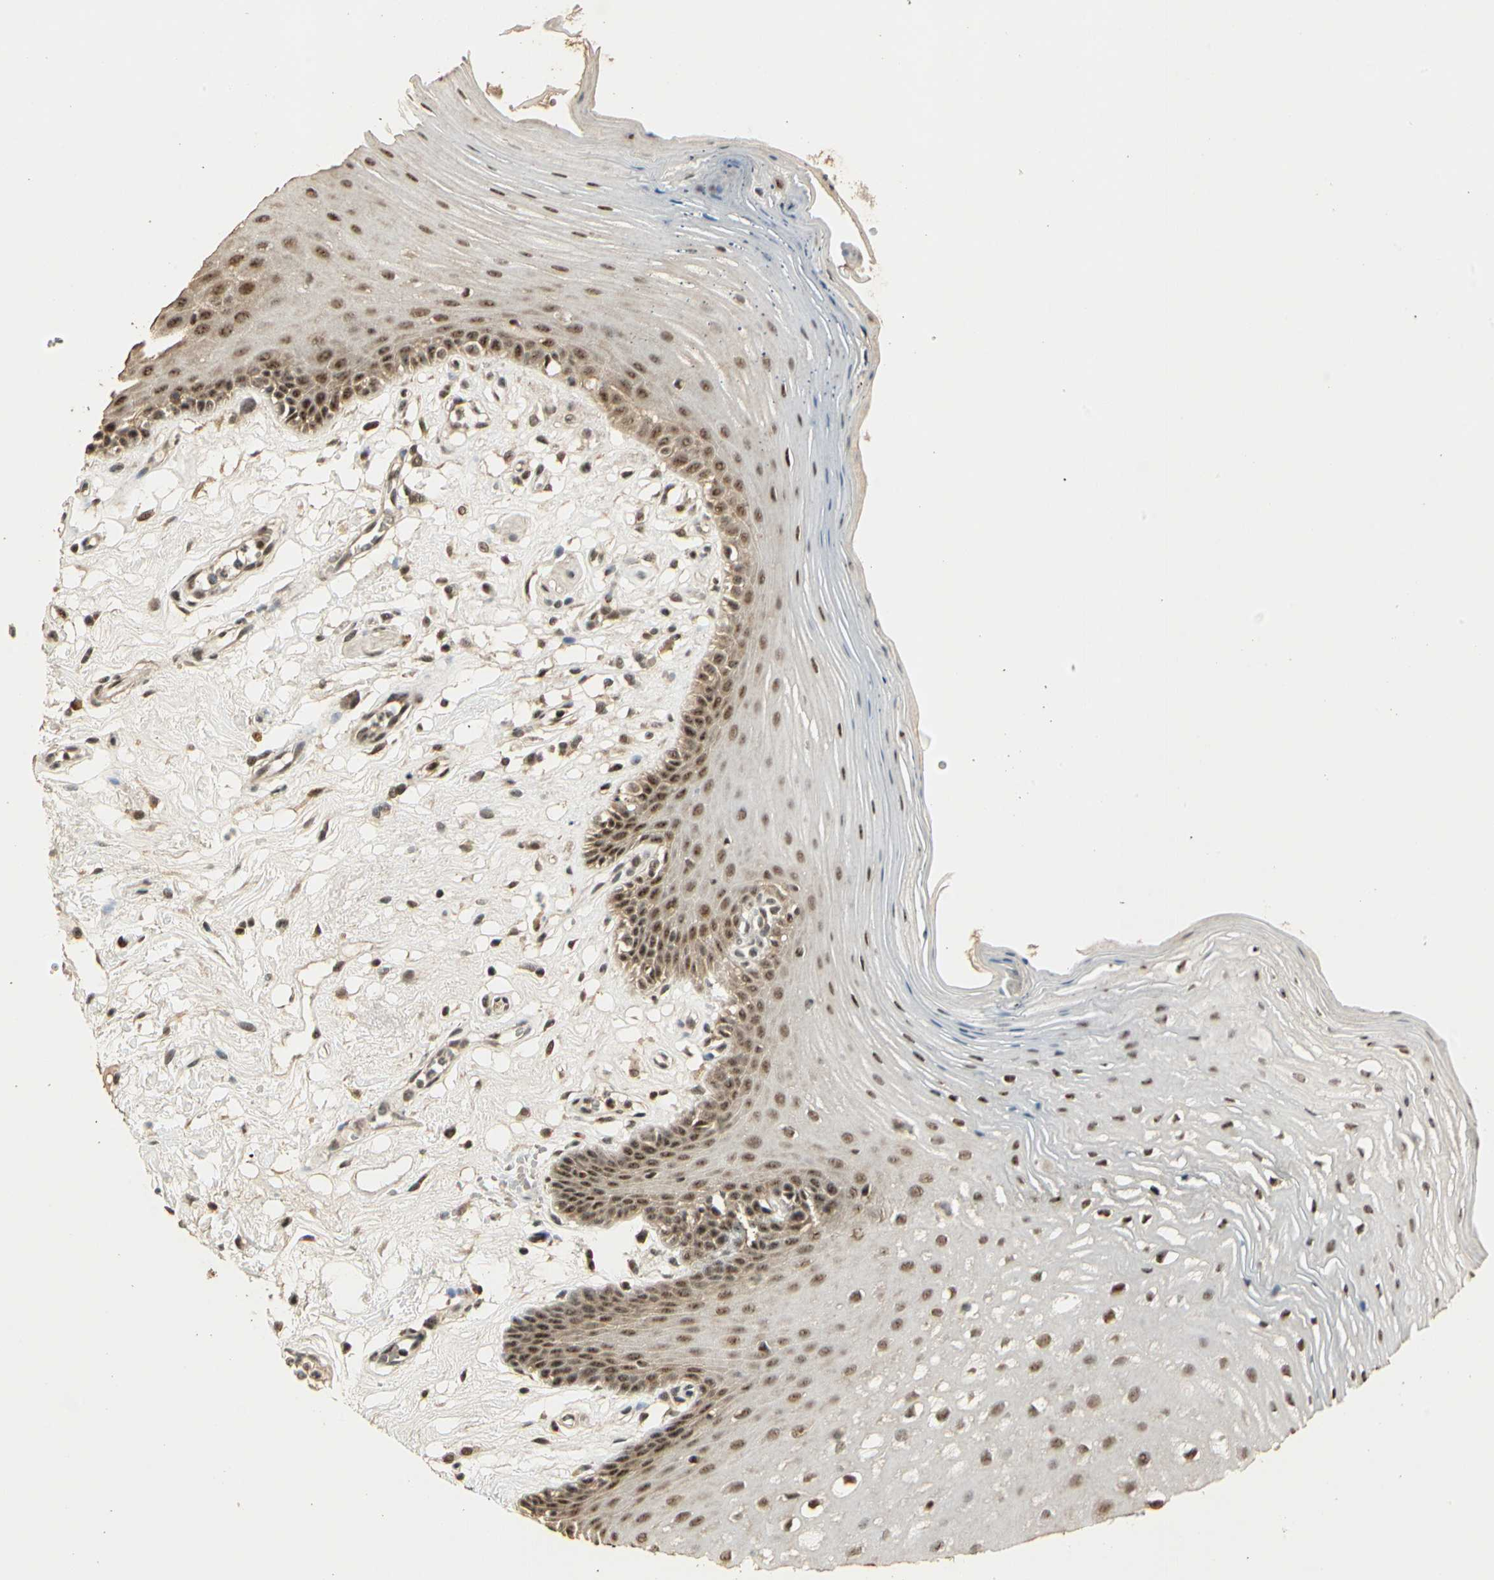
{"staining": {"intensity": "moderate", "quantity": "25%-75%", "location": "cytoplasmic/membranous,nuclear"}, "tissue": "oral mucosa", "cell_type": "Squamous epithelial cells", "image_type": "normal", "snomed": [{"axis": "morphology", "description": "Normal tissue, NOS"}, {"axis": "morphology", "description": "Squamous cell carcinoma, NOS"}, {"axis": "topography", "description": "Skeletal muscle"}, {"axis": "topography", "description": "Oral tissue"}, {"axis": "topography", "description": "Head-Neck"}], "caption": "Immunohistochemistry image of normal oral mucosa: human oral mucosa stained using immunohistochemistry exhibits medium levels of moderate protein expression localized specifically in the cytoplasmic/membranous,nuclear of squamous epithelial cells, appearing as a cytoplasmic/membranous,nuclear brown color.", "gene": "RBM25", "patient": {"sex": "male", "age": 71}}